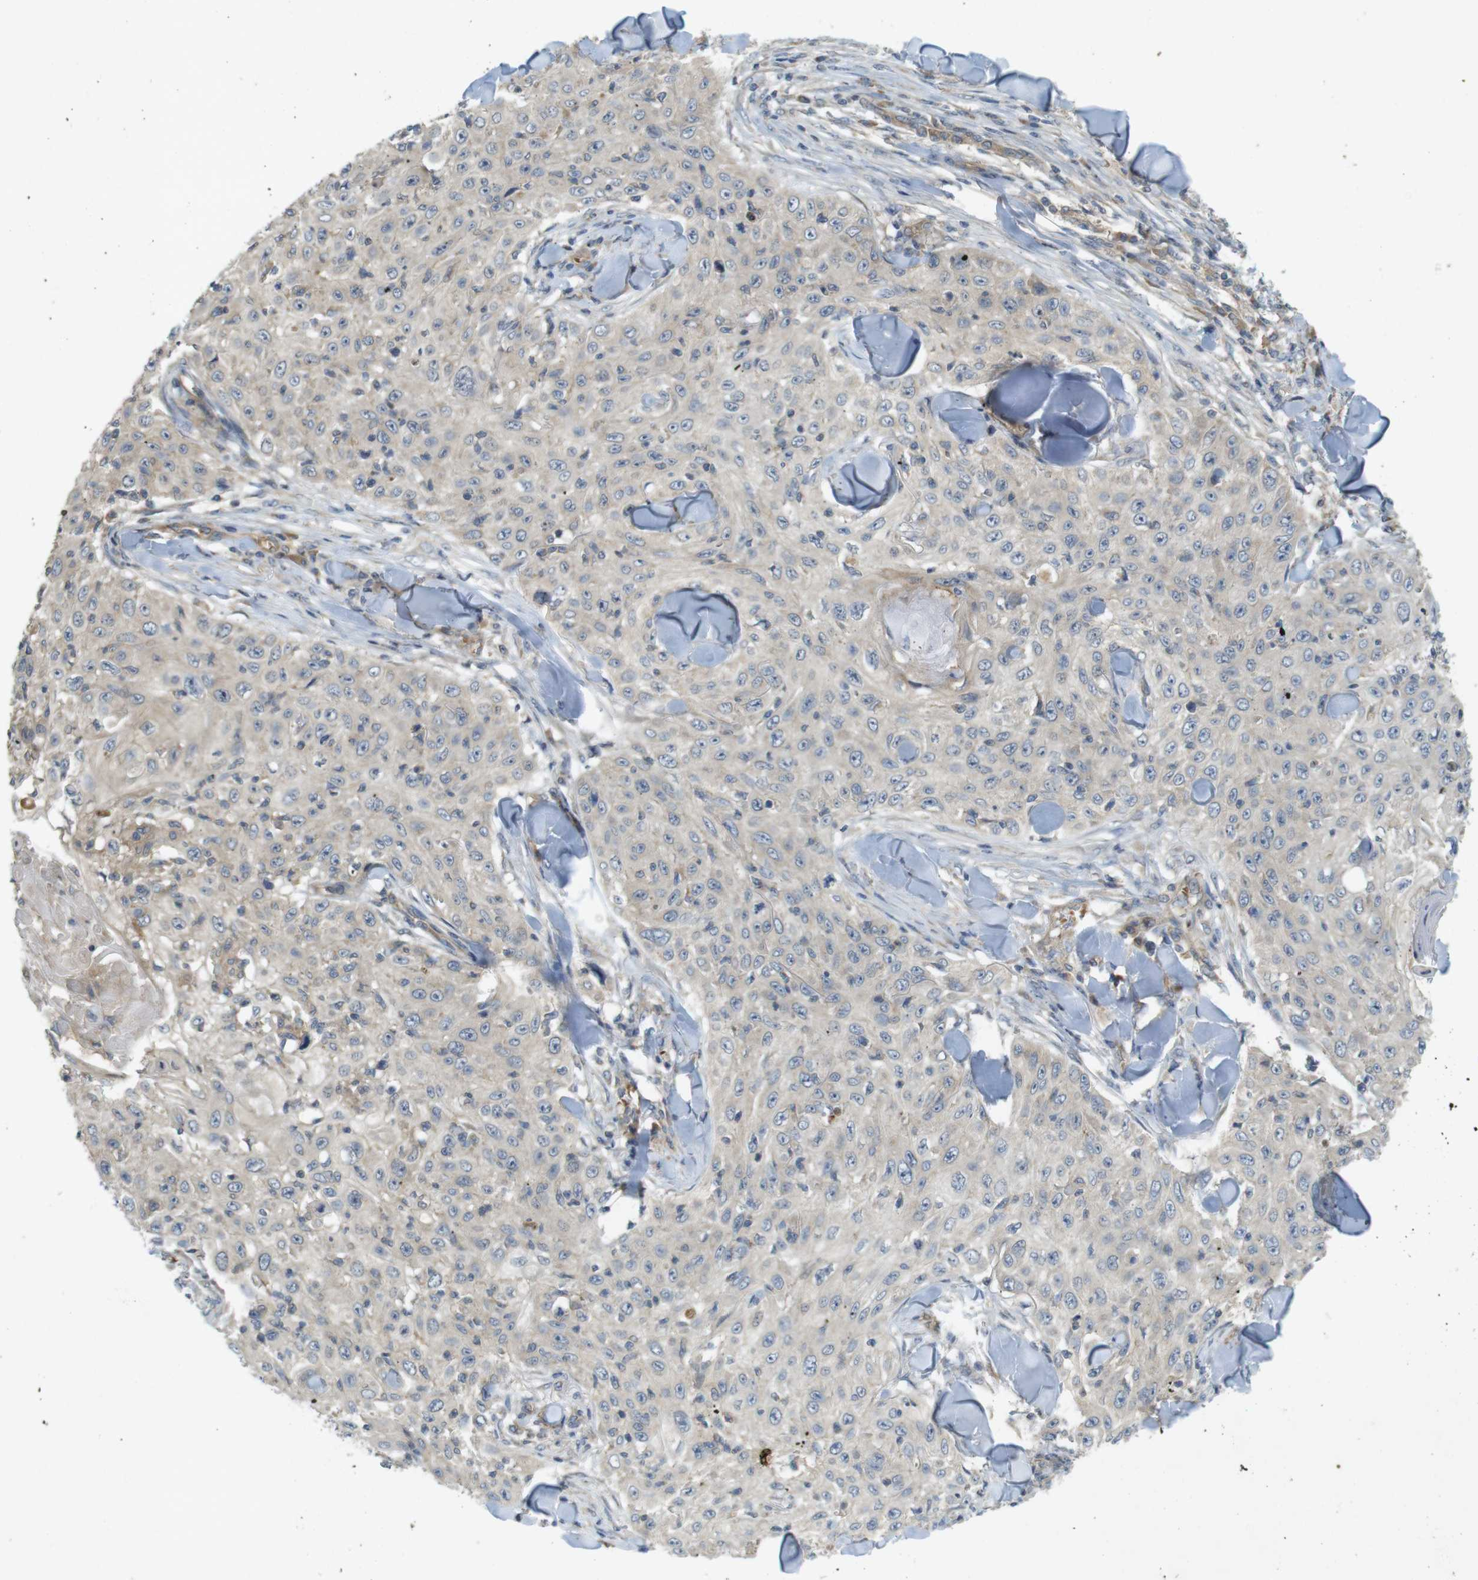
{"staining": {"intensity": "weak", "quantity": "<25%", "location": "cytoplasmic/membranous"}, "tissue": "skin cancer", "cell_type": "Tumor cells", "image_type": "cancer", "snomed": [{"axis": "morphology", "description": "Squamous cell carcinoma, NOS"}, {"axis": "topography", "description": "Skin"}], "caption": "High magnification brightfield microscopy of skin squamous cell carcinoma stained with DAB (brown) and counterstained with hematoxylin (blue): tumor cells show no significant staining.", "gene": "CLTC", "patient": {"sex": "male", "age": 86}}